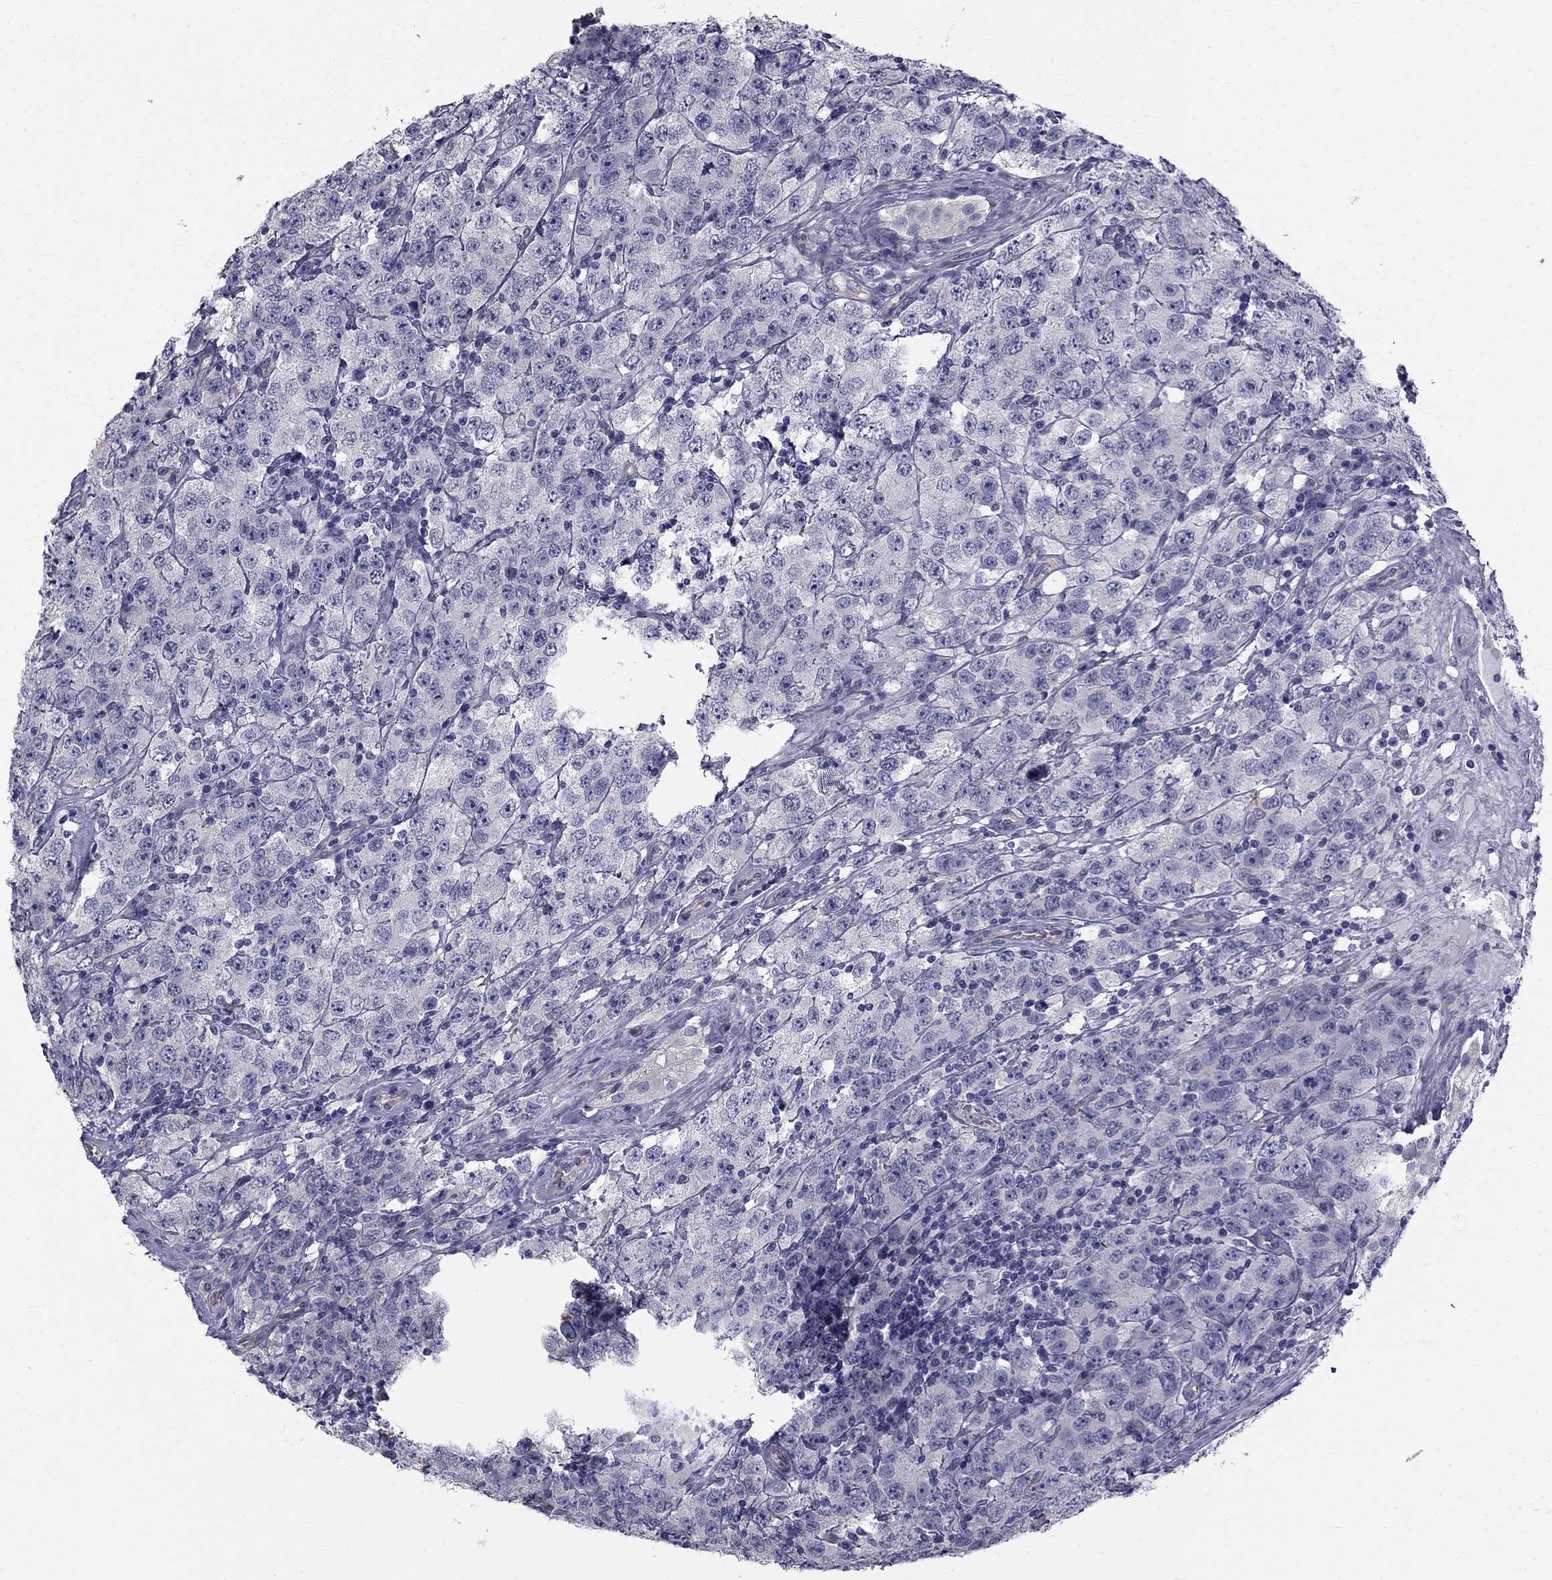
{"staining": {"intensity": "negative", "quantity": "none", "location": "none"}, "tissue": "testis cancer", "cell_type": "Tumor cells", "image_type": "cancer", "snomed": [{"axis": "morphology", "description": "Seminoma, NOS"}, {"axis": "topography", "description": "Testis"}], "caption": "Immunohistochemistry (IHC) photomicrograph of seminoma (testis) stained for a protein (brown), which exhibits no positivity in tumor cells. The staining is performed using DAB brown chromogen with nuclei counter-stained in using hematoxylin.", "gene": "CCDC40", "patient": {"sex": "male", "age": 52}}